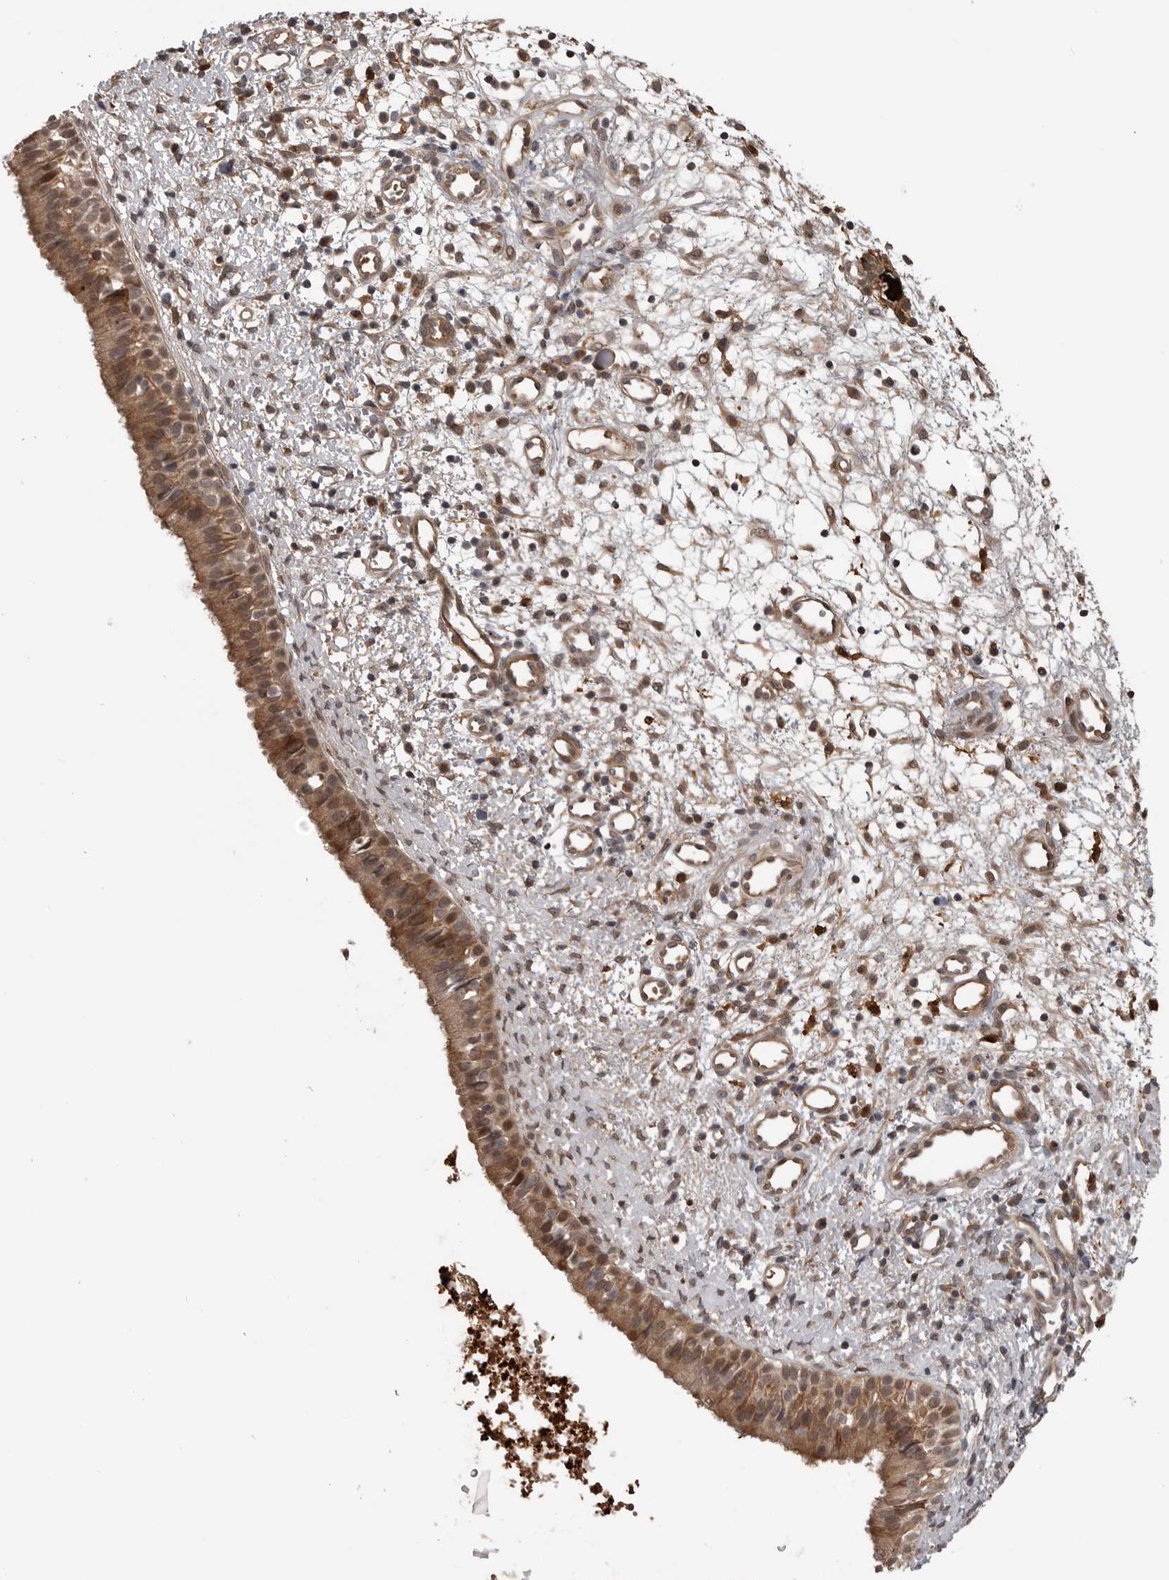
{"staining": {"intensity": "moderate", "quantity": ">75%", "location": "cytoplasmic/membranous,nuclear"}, "tissue": "nasopharynx", "cell_type": "Respiratory epithelial cells", "image_type": "normal", "snomed": [{"axis": "morphology", "description": "Normal tissue, NOS"}, {"axis": "topography", "description": "Nasopharynx"}], "caption": "High-magnification brightfield microscopy of benign nasopharynx stained with DAB (3,3'-diaminobenzidine) (brown) and counterstained with hematoxylin (blue). respiratory epithelial cells exhibit moderate cytoplasmic/membranous,nuclear staining is identified in about>75% of cells. (Stains: DAB (3,3'-diaminobenzidine) in brown, nuclei in blue, Microscopy: brightfield microscopy at high magnification).", "gene": "AKAP7", "patient": {"sex": "male", "age": 22}}